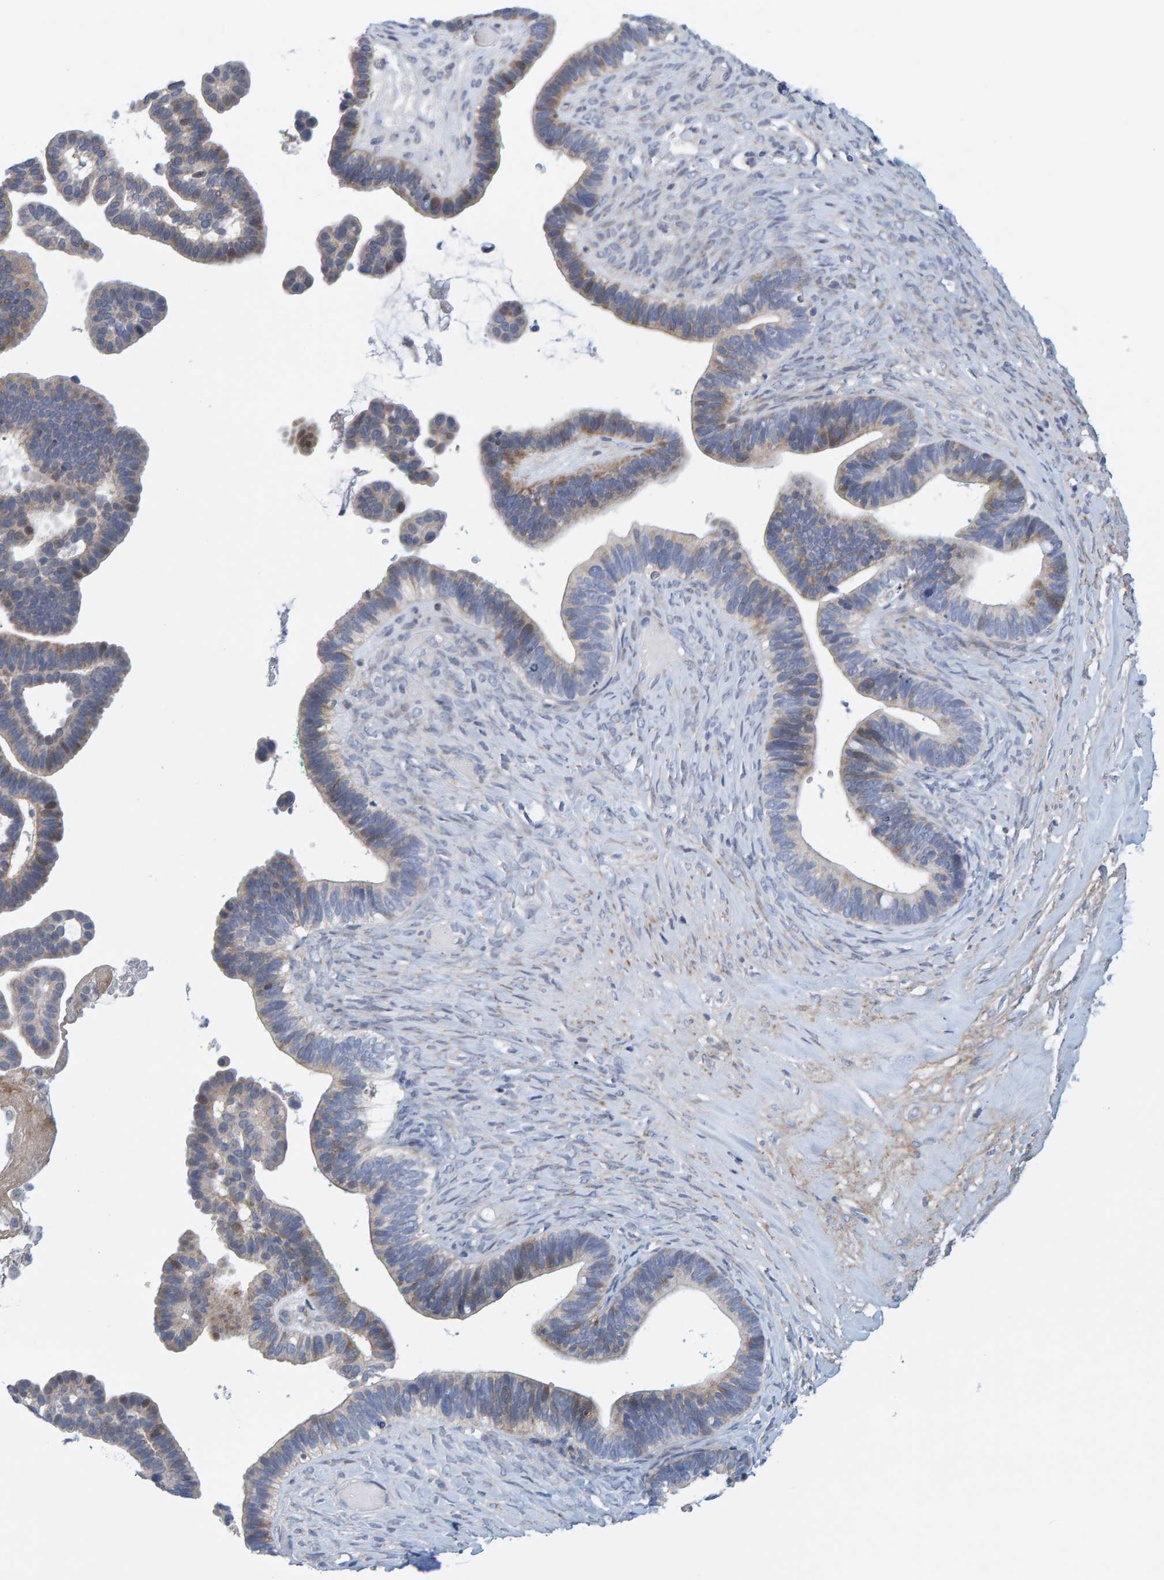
{"staining": {"intensity": "weak", "quantity": "25%-75%", "location": "cytoplasmic/membranous"}, "tissue": "ovarian cancer", "cell_type": "Tumor cells", "image_type": "cancer", "snomed": [{"axis": "morphology", "description": "Cystadenocarcinoma, serous, NOS"}, {"axis": "topography", "description": "Ovary"}], "caption": "This photomicrograph displays ovarian cancer (serous cystadenocarcinoma) stained with IHC to label a protein in brown. The cytoplasmic/membranous of tumor cells show weak positivity for the protein. Nuclei are counter-stained blue.", "gene": "ZC3H3", "patient": {"sex": "female", "age": 56}}